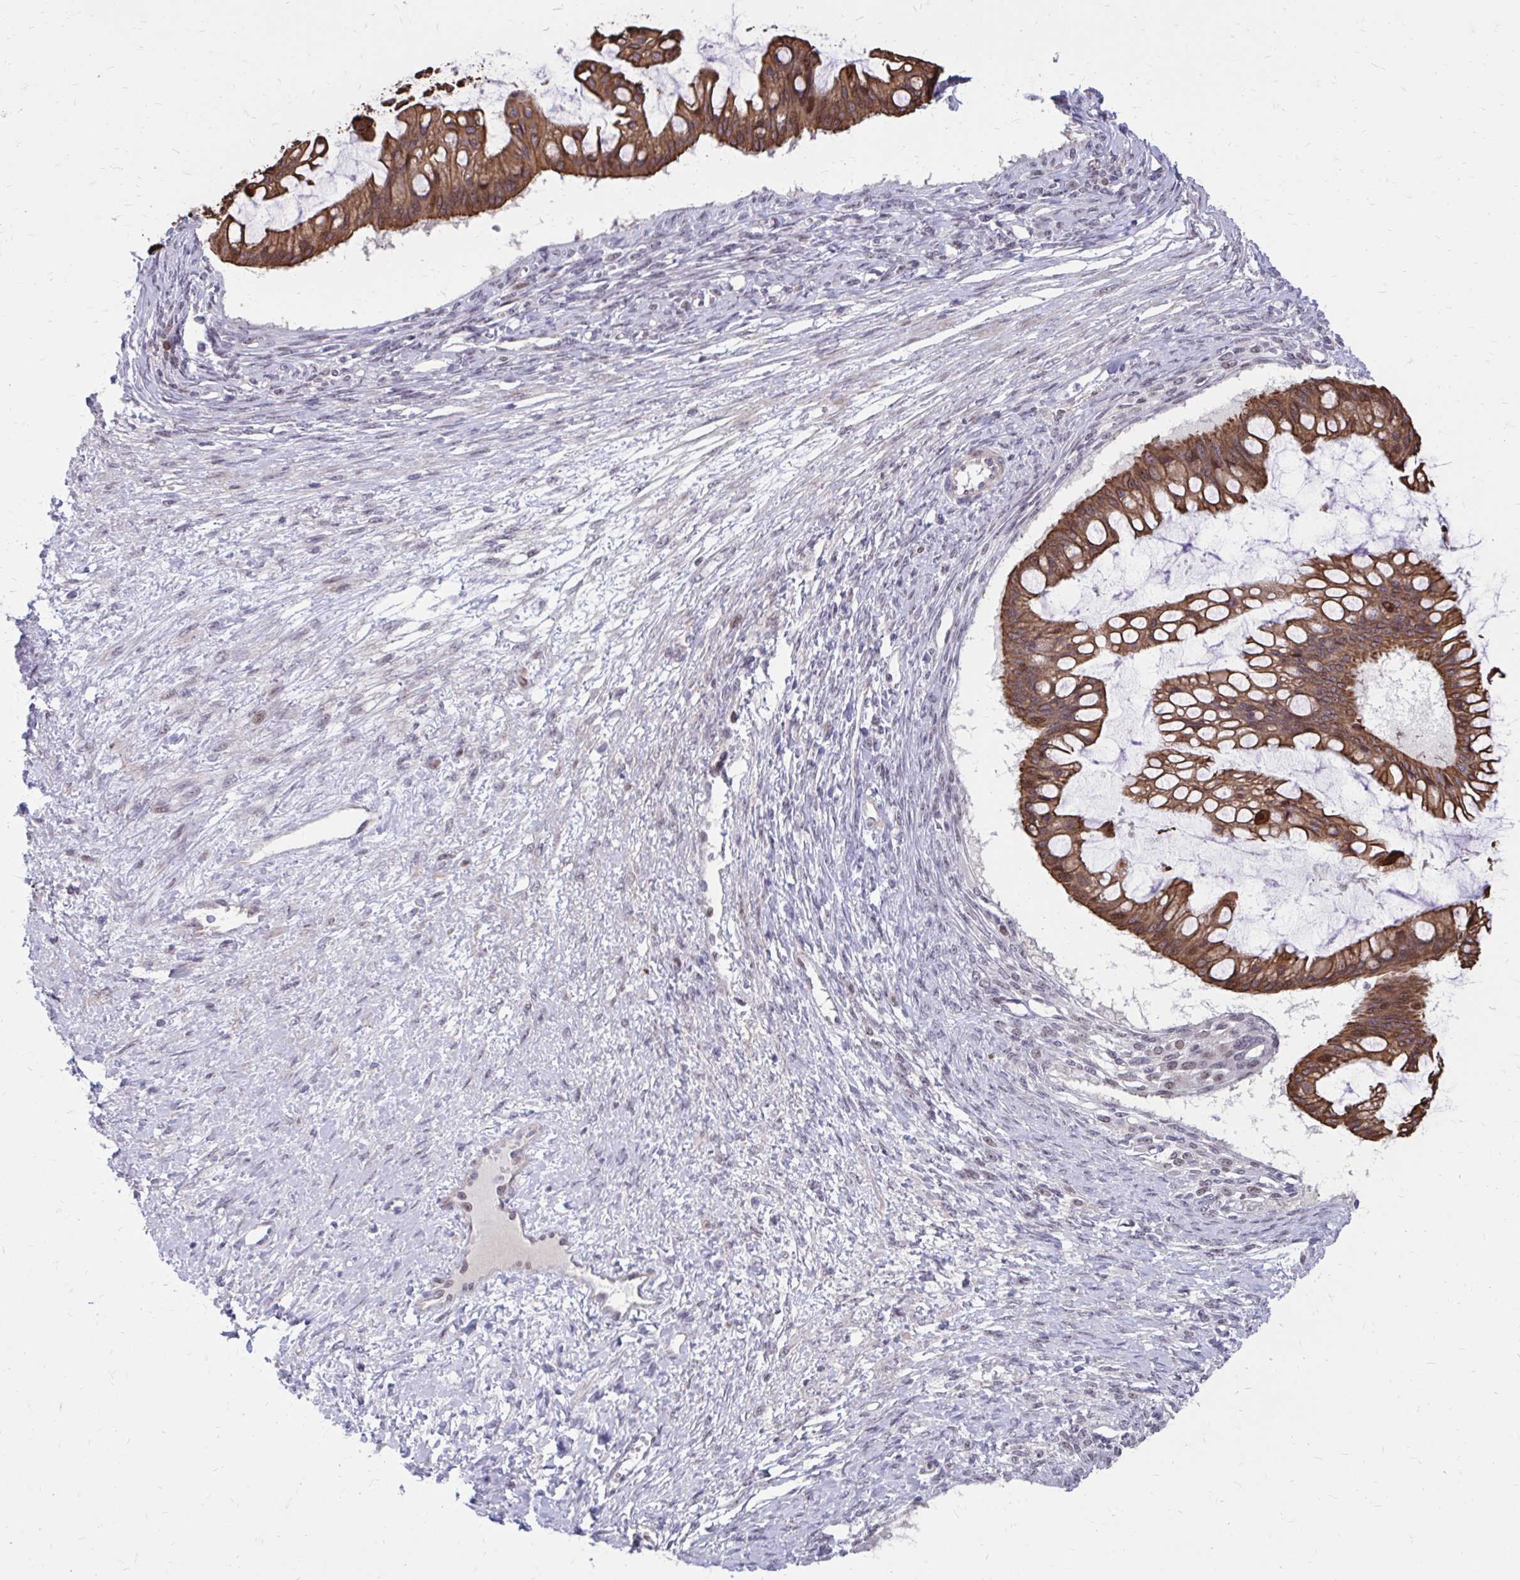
{"staining": {"intensity": "moderate", "quantity": ">75%", "location": "cytoplasmic/membranous,nuclear"}, "tissue": "ovarian cancer", "cell_type": "Tumor cells", "image_type": "cancer", "snomed": [{"axis": "morphology", "description": "Cystadenocarcinoma, mucinous, NOS"}, {"axis": "topography", "description": "Ovary"}], "caption": "IHC micrograph of ovarian mucinous cystadenocarcinoma stained for a protein (brown), which reveals medium levels of moderate cytoplasmic/membranous and nuclear positivity in approximately >75% of tumor cells.", "gene": "ANKRD30B", "patient": {"sex": "female", "age": 73}}